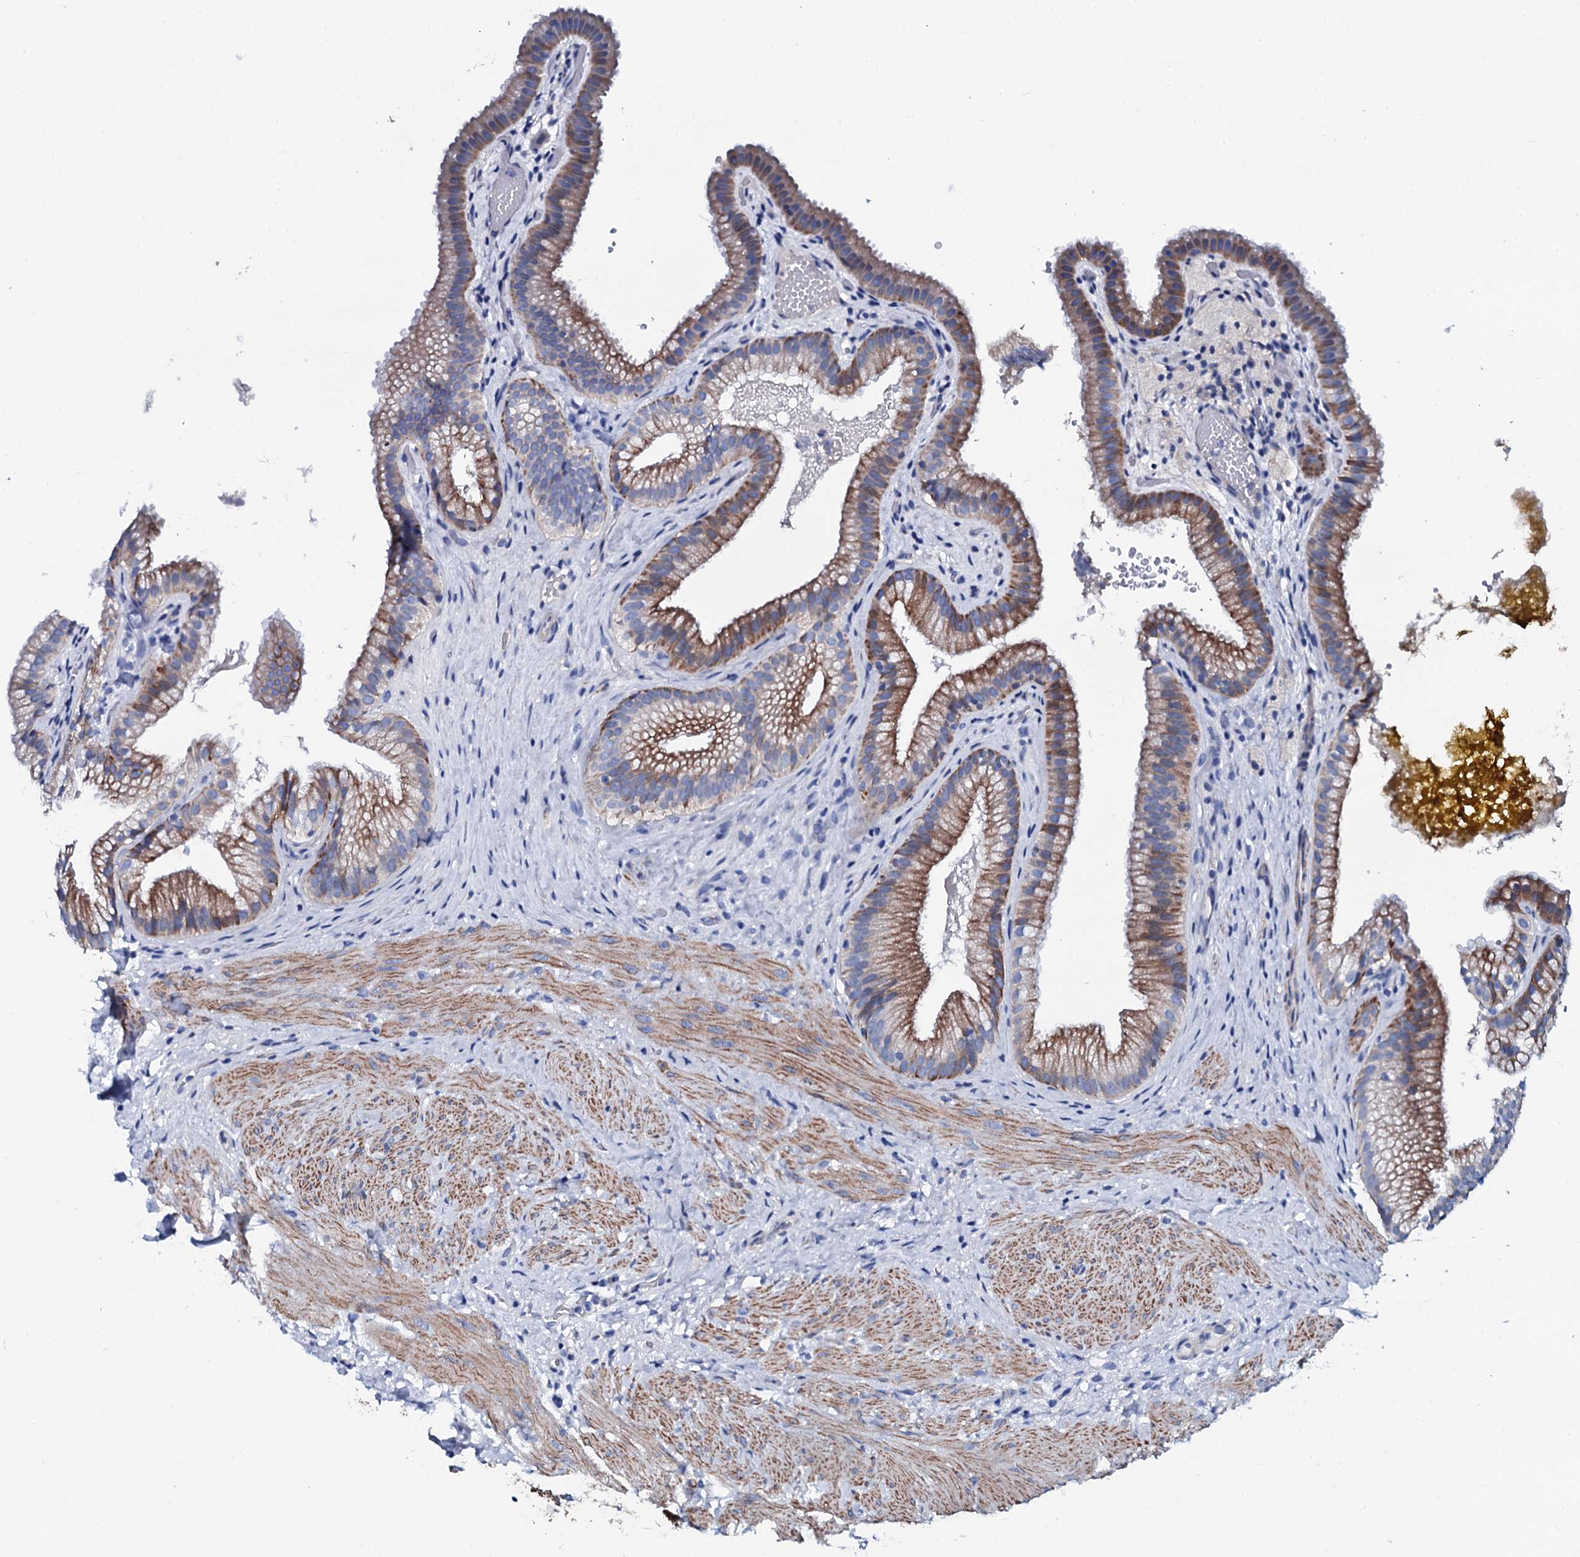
{"staining": {"intensity": "strong", "quantity": ">75%", "location": "cytoplasmic/membranous"}, "tissue": "gallbladder", "cell_type": "Glandular cells", "image_type": "normal", "snomed": [{"axis": "morphology", "description": "Normal tissue, NOS"}, {"axis": "morphology", "description": "Inflammation, NOS"}, {"axis": "topography", "description": "Gallbladder"}], "caption": "Brown immunohistochemical staining in unremarkable gallbladder reveals strong cytoplasmic/membranous expression in approximately >75% of glandular cells. (DAB (3,3'-diaminobenzidine) IHC with brightfield microscopy, high magnification).", "gene": "GYS2", "patient": {"sex": "male", "age": 51}}